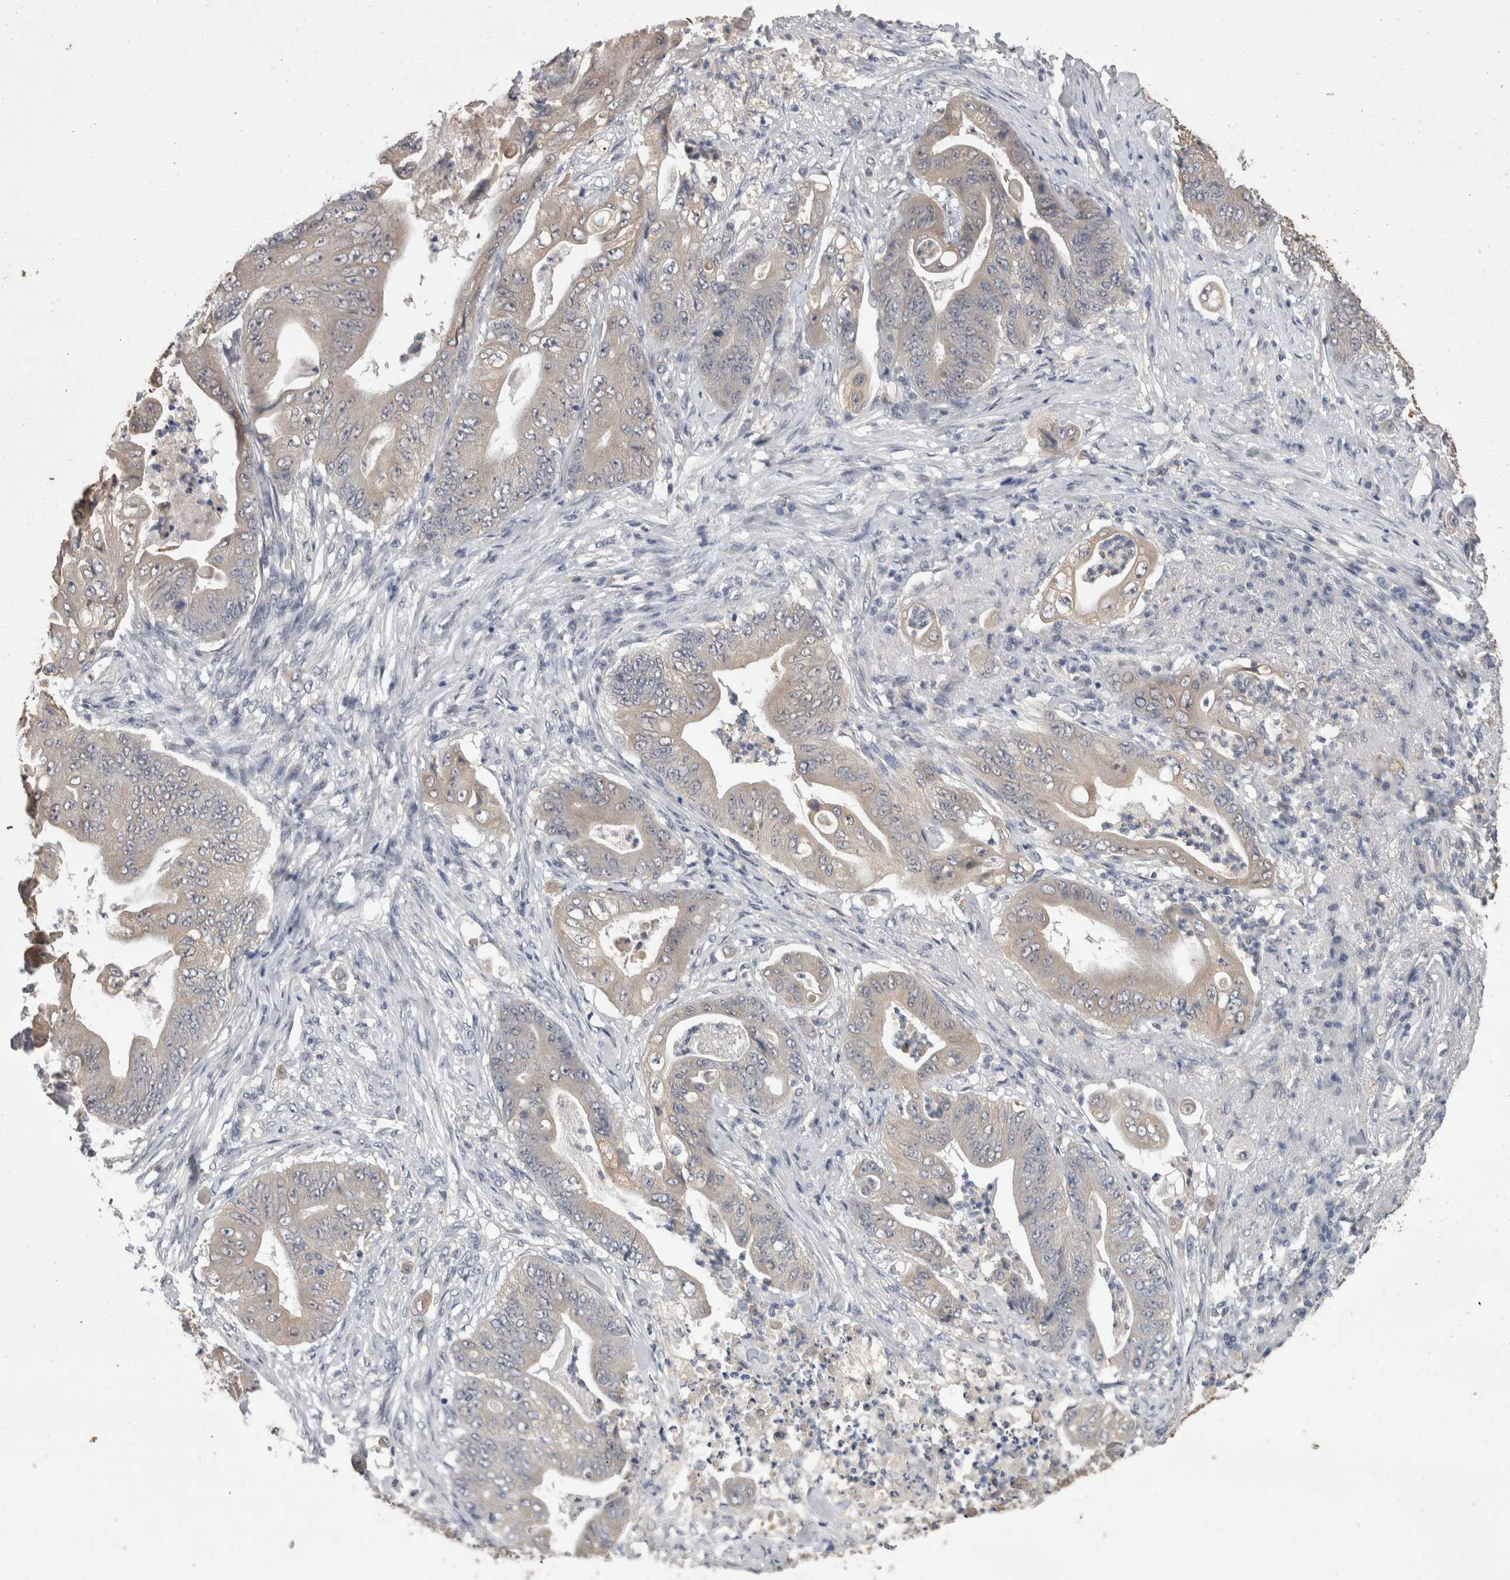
{"staining": {"intensity": "weak", "quantity": "<25%", "location": "cytoplasmic/membranous"}, "tissue": "stomach cancer", "cell_type": "Tumor cells", "image_type": "cancer", "snomed": [{"axis": "morphology", "description": "Adenocarcinoma, NOS"}, {"axis": "topography", "description": "Stomach"}], "caption": "Micrograph shows no protein staining in tumor cells of stomach cancer (adenocarcinoma) tissue.", "gene": "FHOD3", "patient": {"sex": "female", "age": 73}}